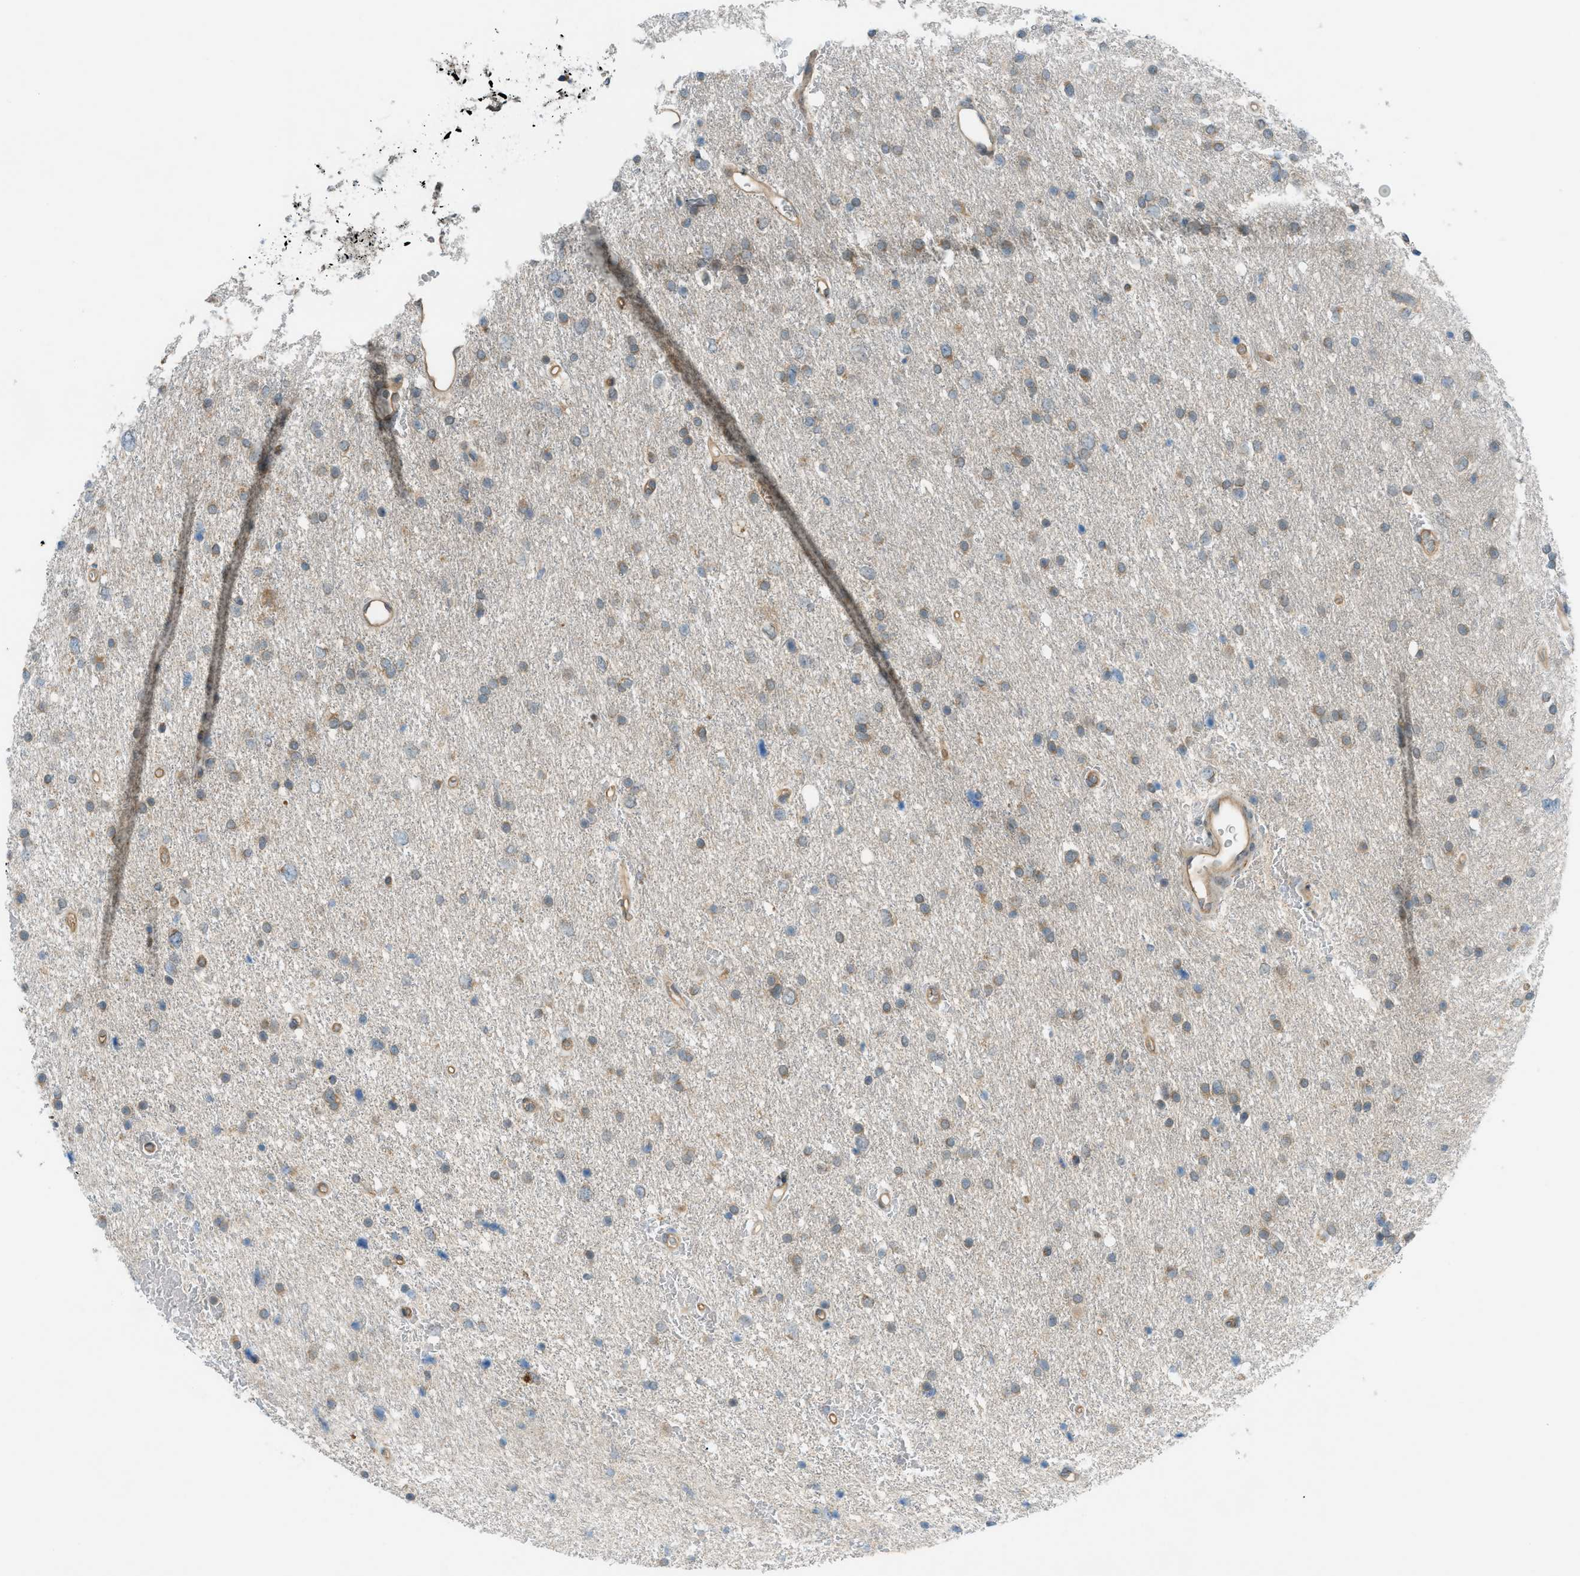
{"staining": {"intensity": "moderate", "quantity": "25%-75%", "location": "cytoplasmic/membranous"}, "tissue": "glioma", "cell_type": "Tumor cells", "image_type": "cancer", "snomed": [{"axis": "morphology", "description": "Glioma, malignant, Low grade"}, {"axis": "topography", "description": "Brain"}], "caption": "A brown stain highlights moderate cytoplasmic/membranous positivity of a protein in human glioma tumor cells.", "gene": "DYRK1A", "patient": {"sex": "female", "age": 37}}